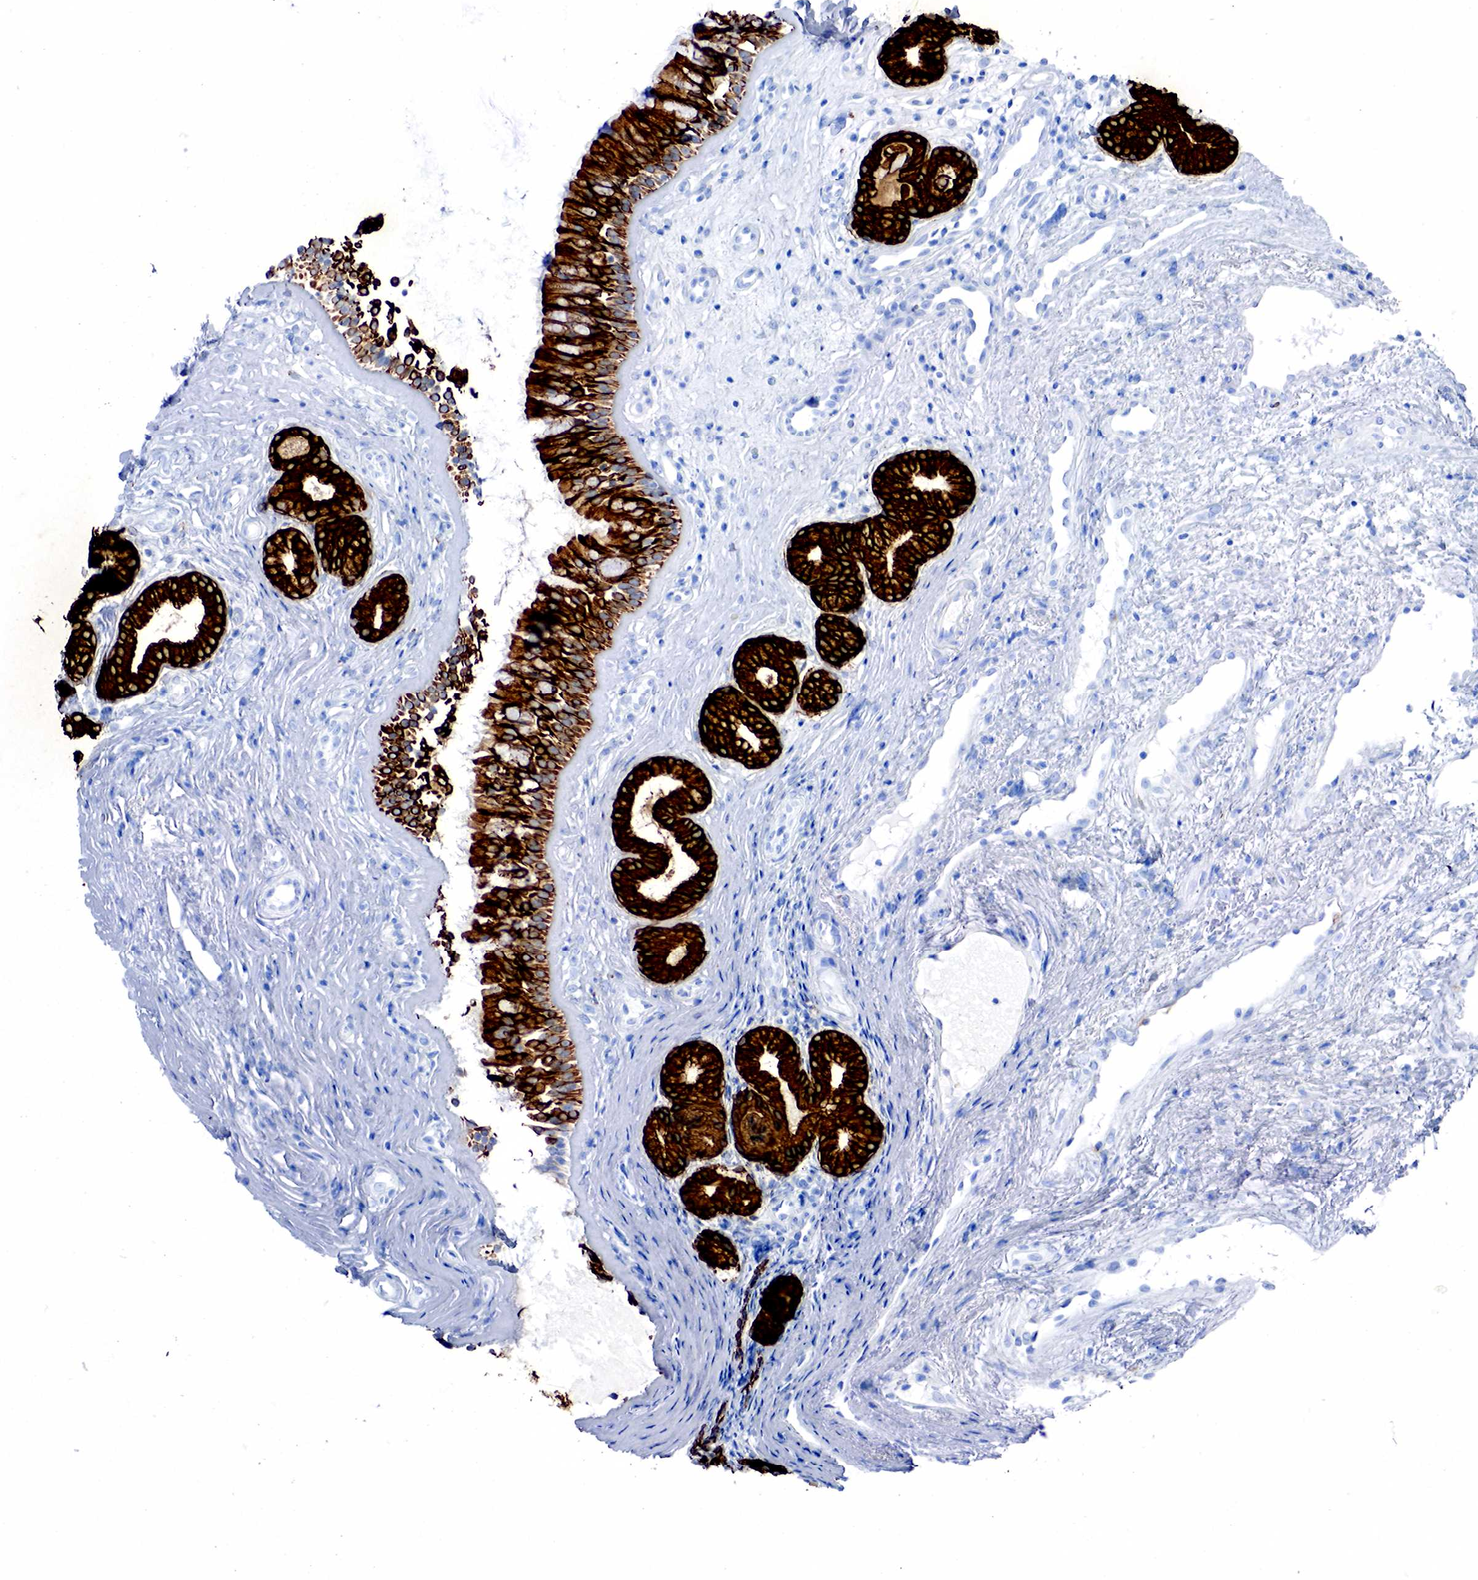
{"staining": {"intensity": "strong", "quantity": ">75%", "location": "cytoplasmic/membranous"}, "tissue": "nasopharynx", "cell_type": "Respiratory epithelial cells", "image_type": "normal", "snomed": [{"axis": "morphology", "description": "Normal tissue, NOS"}, {"axis": "topography", "description": "Nasopharynx"}], "caption": "High-power microscopy captured an IHC histopathology image of benign nasopharynx, revealing strong cytoplasmic/membranous expression in about >75% of respiratory epithelial cells.", "gene": "KRT7", "patient": {"sex": "female", "age": 78}}